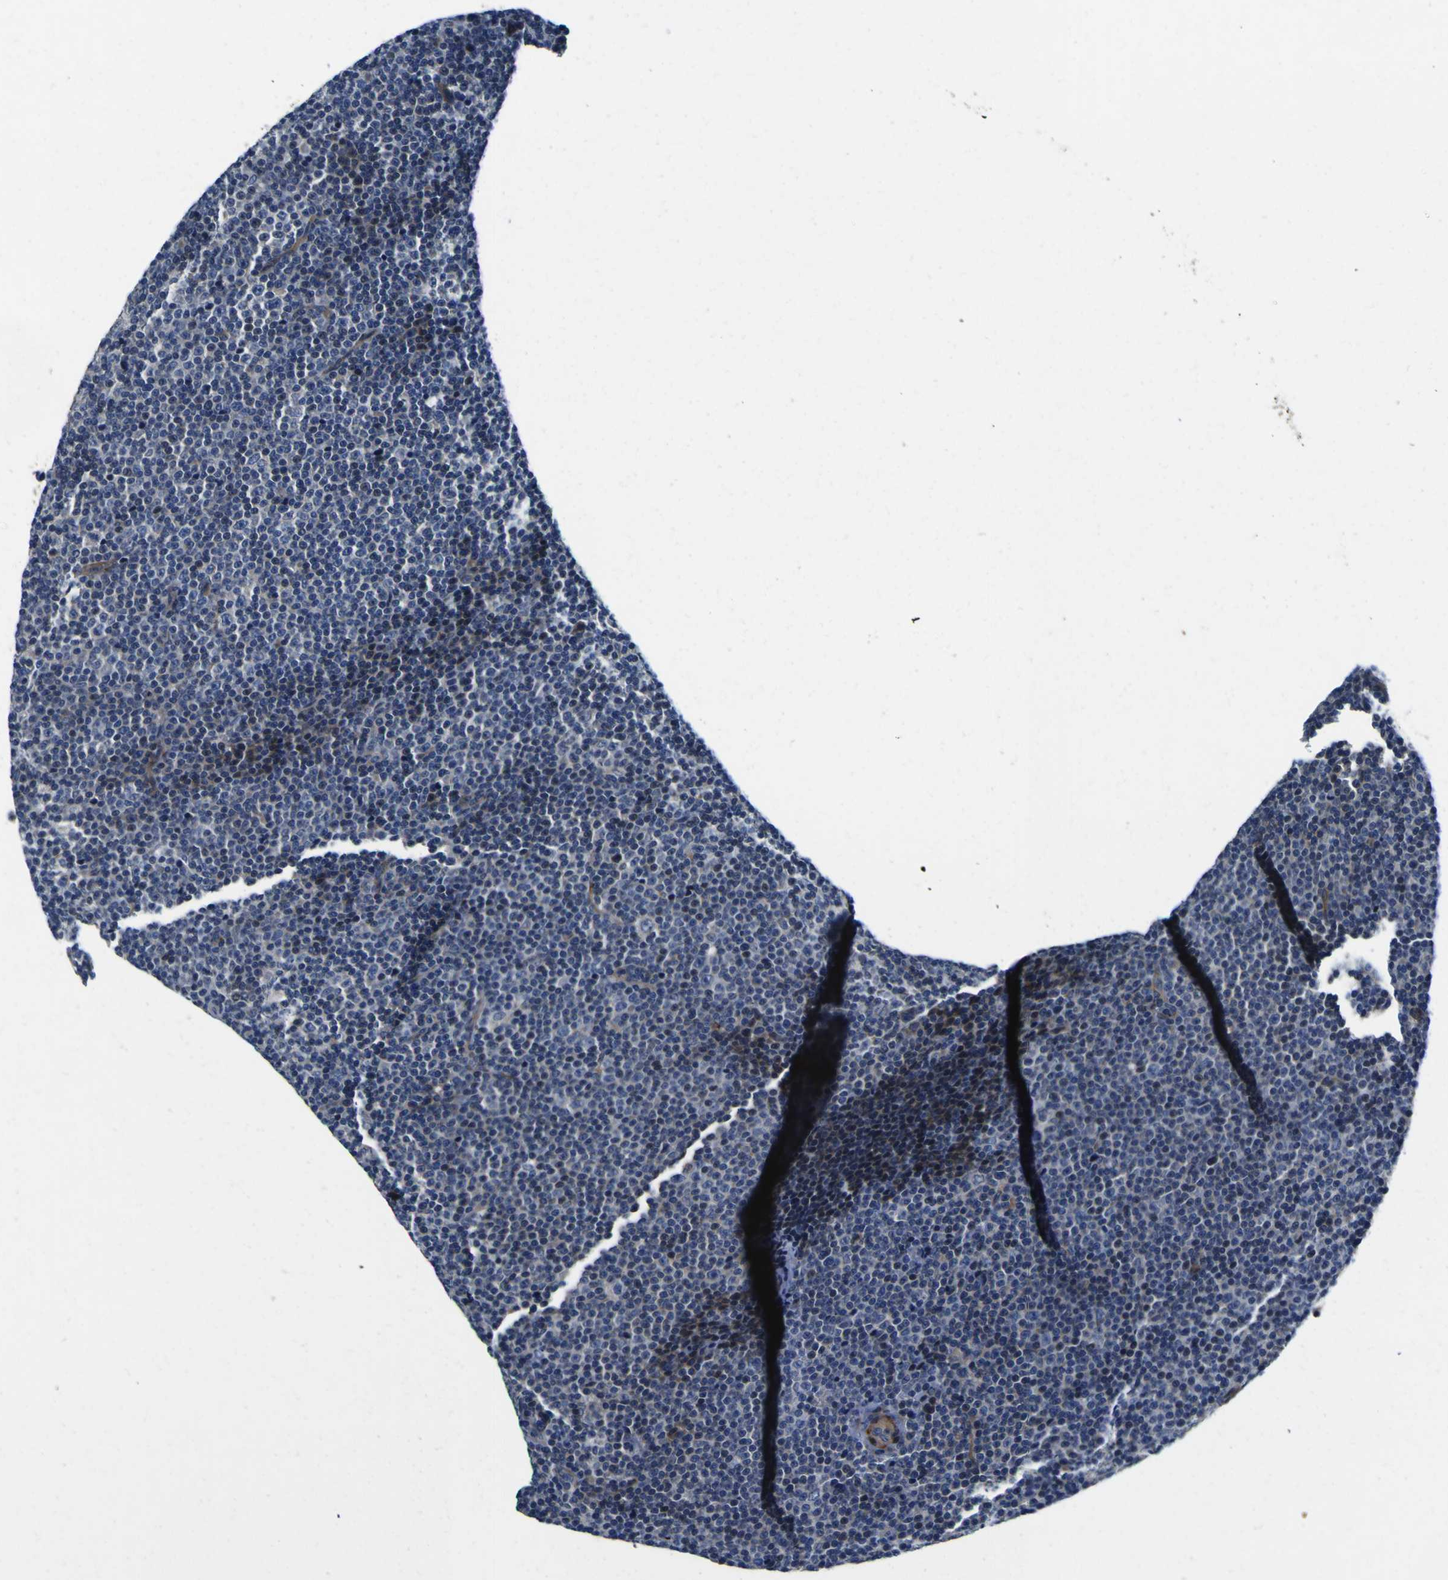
{"staining": {"intensity": "weak", "quantity": "<25%", "location": "cytoplasmic/membranous"}, "tissue": "lymphoma", "cell_type": "Tumor cells", "image_type": "cancer", "snomed": [{"axis": "morphology", "description": "Malignant lymphoma, non-Hodgkin's type, Low grade"}, {"axis": "topography", "description": "Lymph node"}], "caption": "Tumor cells are negative for brown protein staining in lymphoma.", "gene": "AGAP3", "patient": {"sex": "female", "age": 67}}